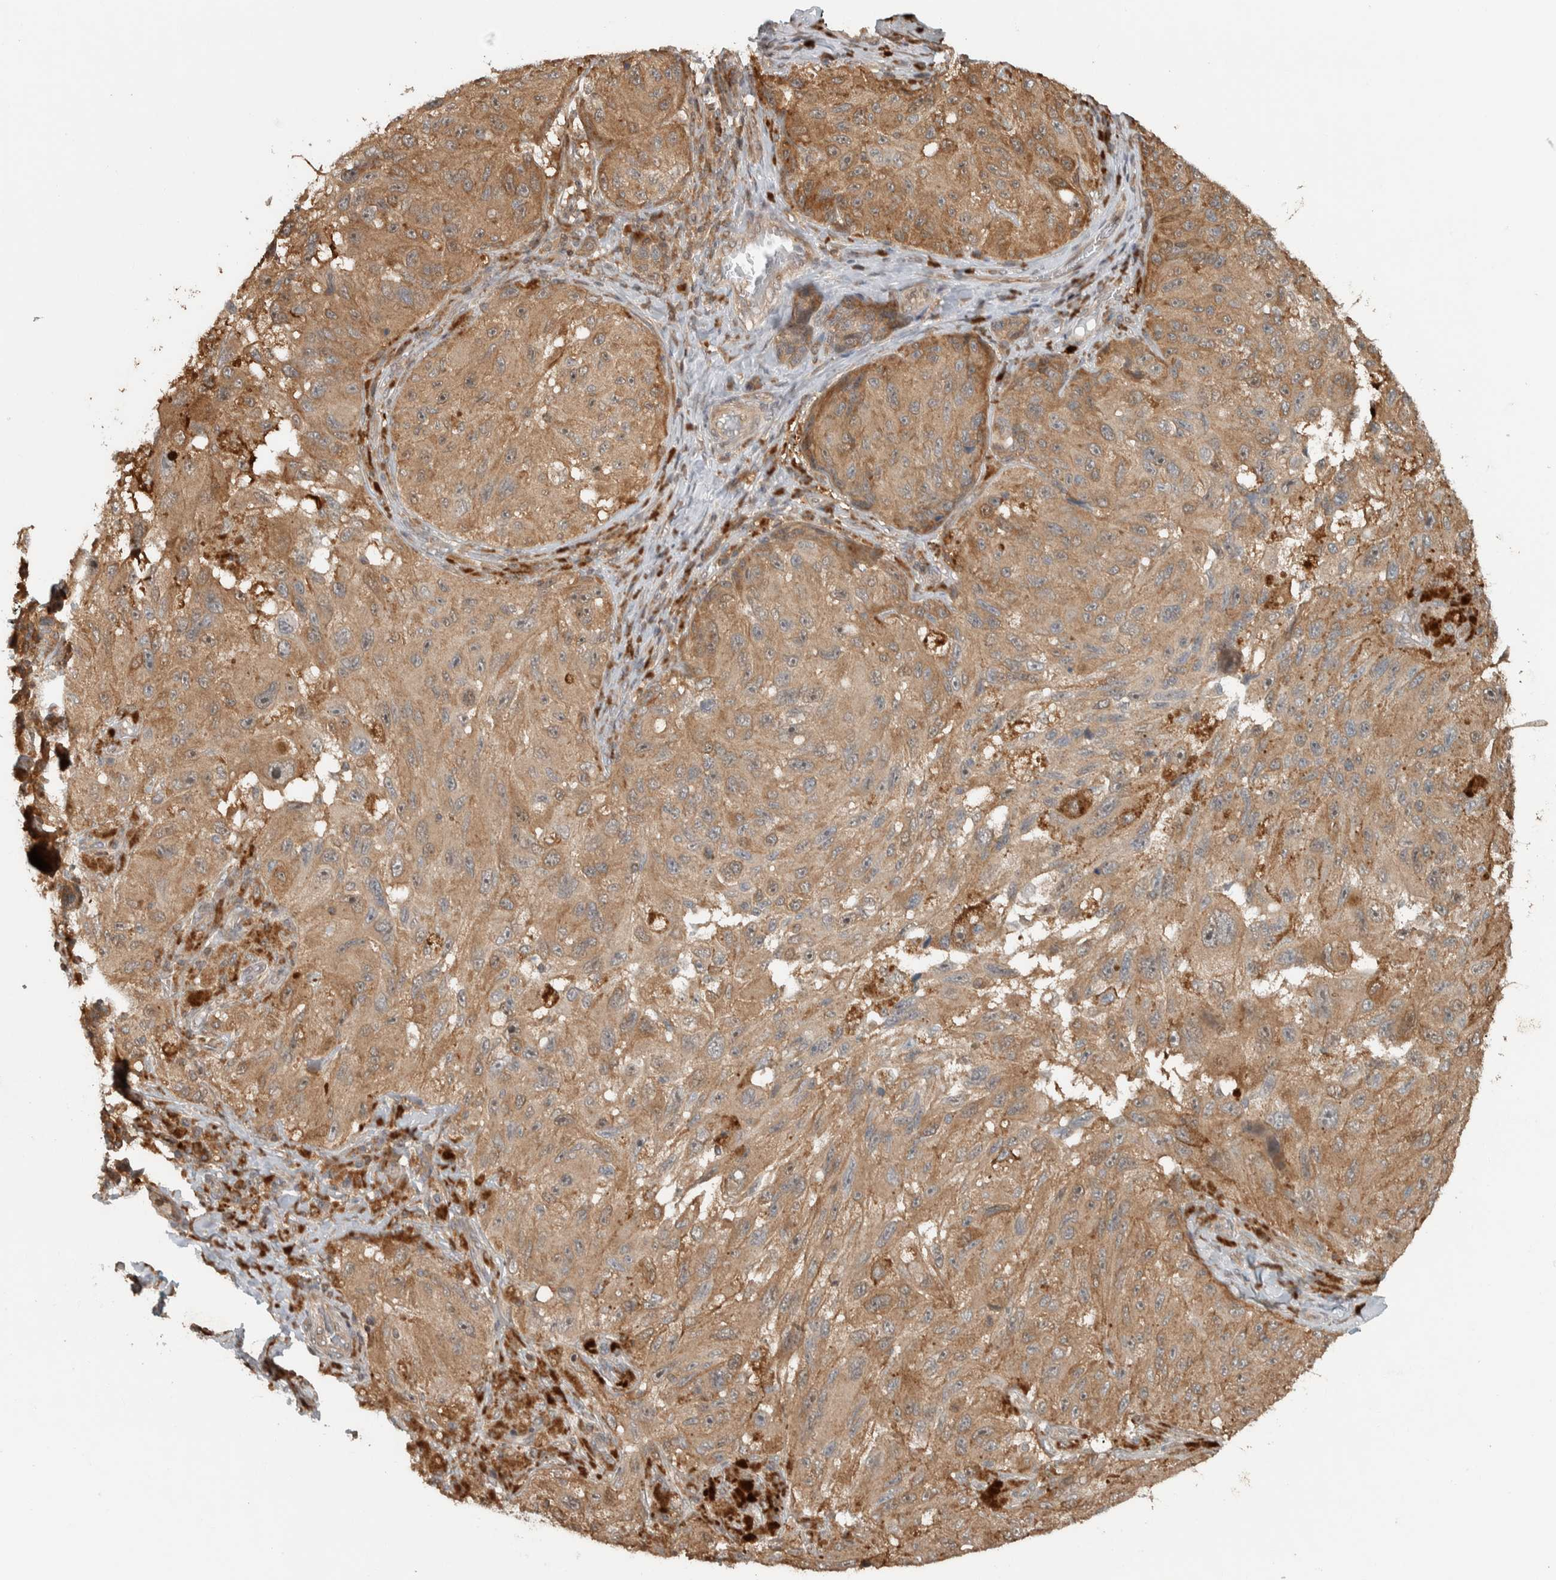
{"staining": {"intensity": "moderate", "quantity": ">75%", "location": "cytoplasmic/membranous"}, "tissue": "melanoma", "cell_type": "Tumor cells", "image_type": "cancer", "snomed": [{"axis": "morphology", "description": "Malignant melanoma, NOS"}, {"axis": "topography", "description": "Skin"}], "caption": "Immunohistochemical staining of human melanoma shows moderate cytoplasmic/membranous protein expression in approximately >75% of tumor cells.", "gene": "CNTROB", "patient": {"sex": "female", "age": 73}}